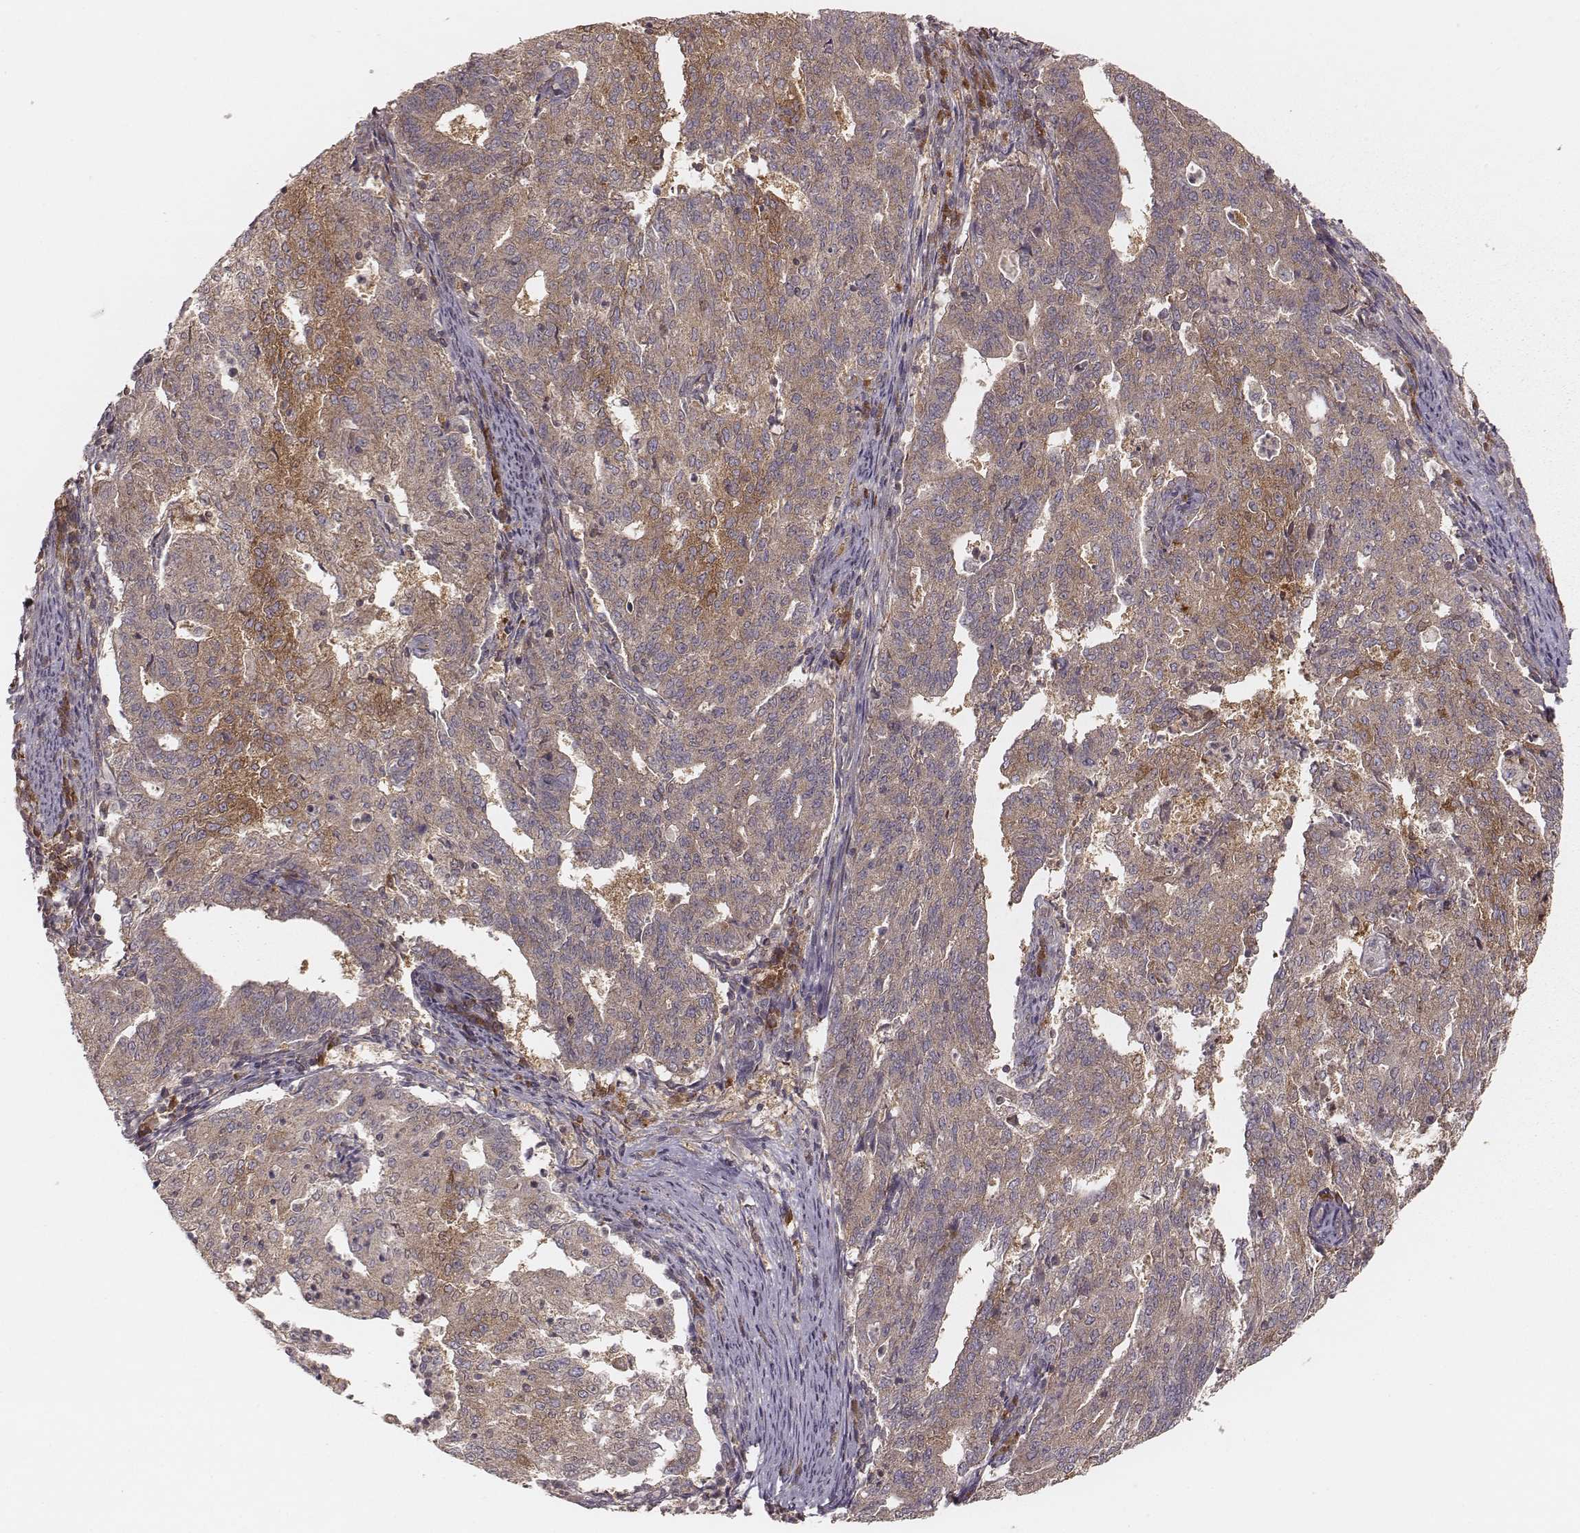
{"staining": {"intensity": "weak", "quantity": ">75%", "location": "cytoplasmic/membranous"}, "tissue": "endometrial cancer", "cell_type": "Tumor cells", "image_type": "cancer", "snomed": [{"axis": "morphology", "description": "Adenocarcinoma, NOS"}, {"axis": "topography", "description": "Endometrium"}], "caption": "A high-resolution histopathology image shows immunohistochemistry (IHC) staining of adenocarcinoma (endometrial), which exhibits weak cytoplasmic/membranous expression in approximately >75% of tumor cells.", "gene": "CARS1", "patient": {"sex": "female", "age": 82}}